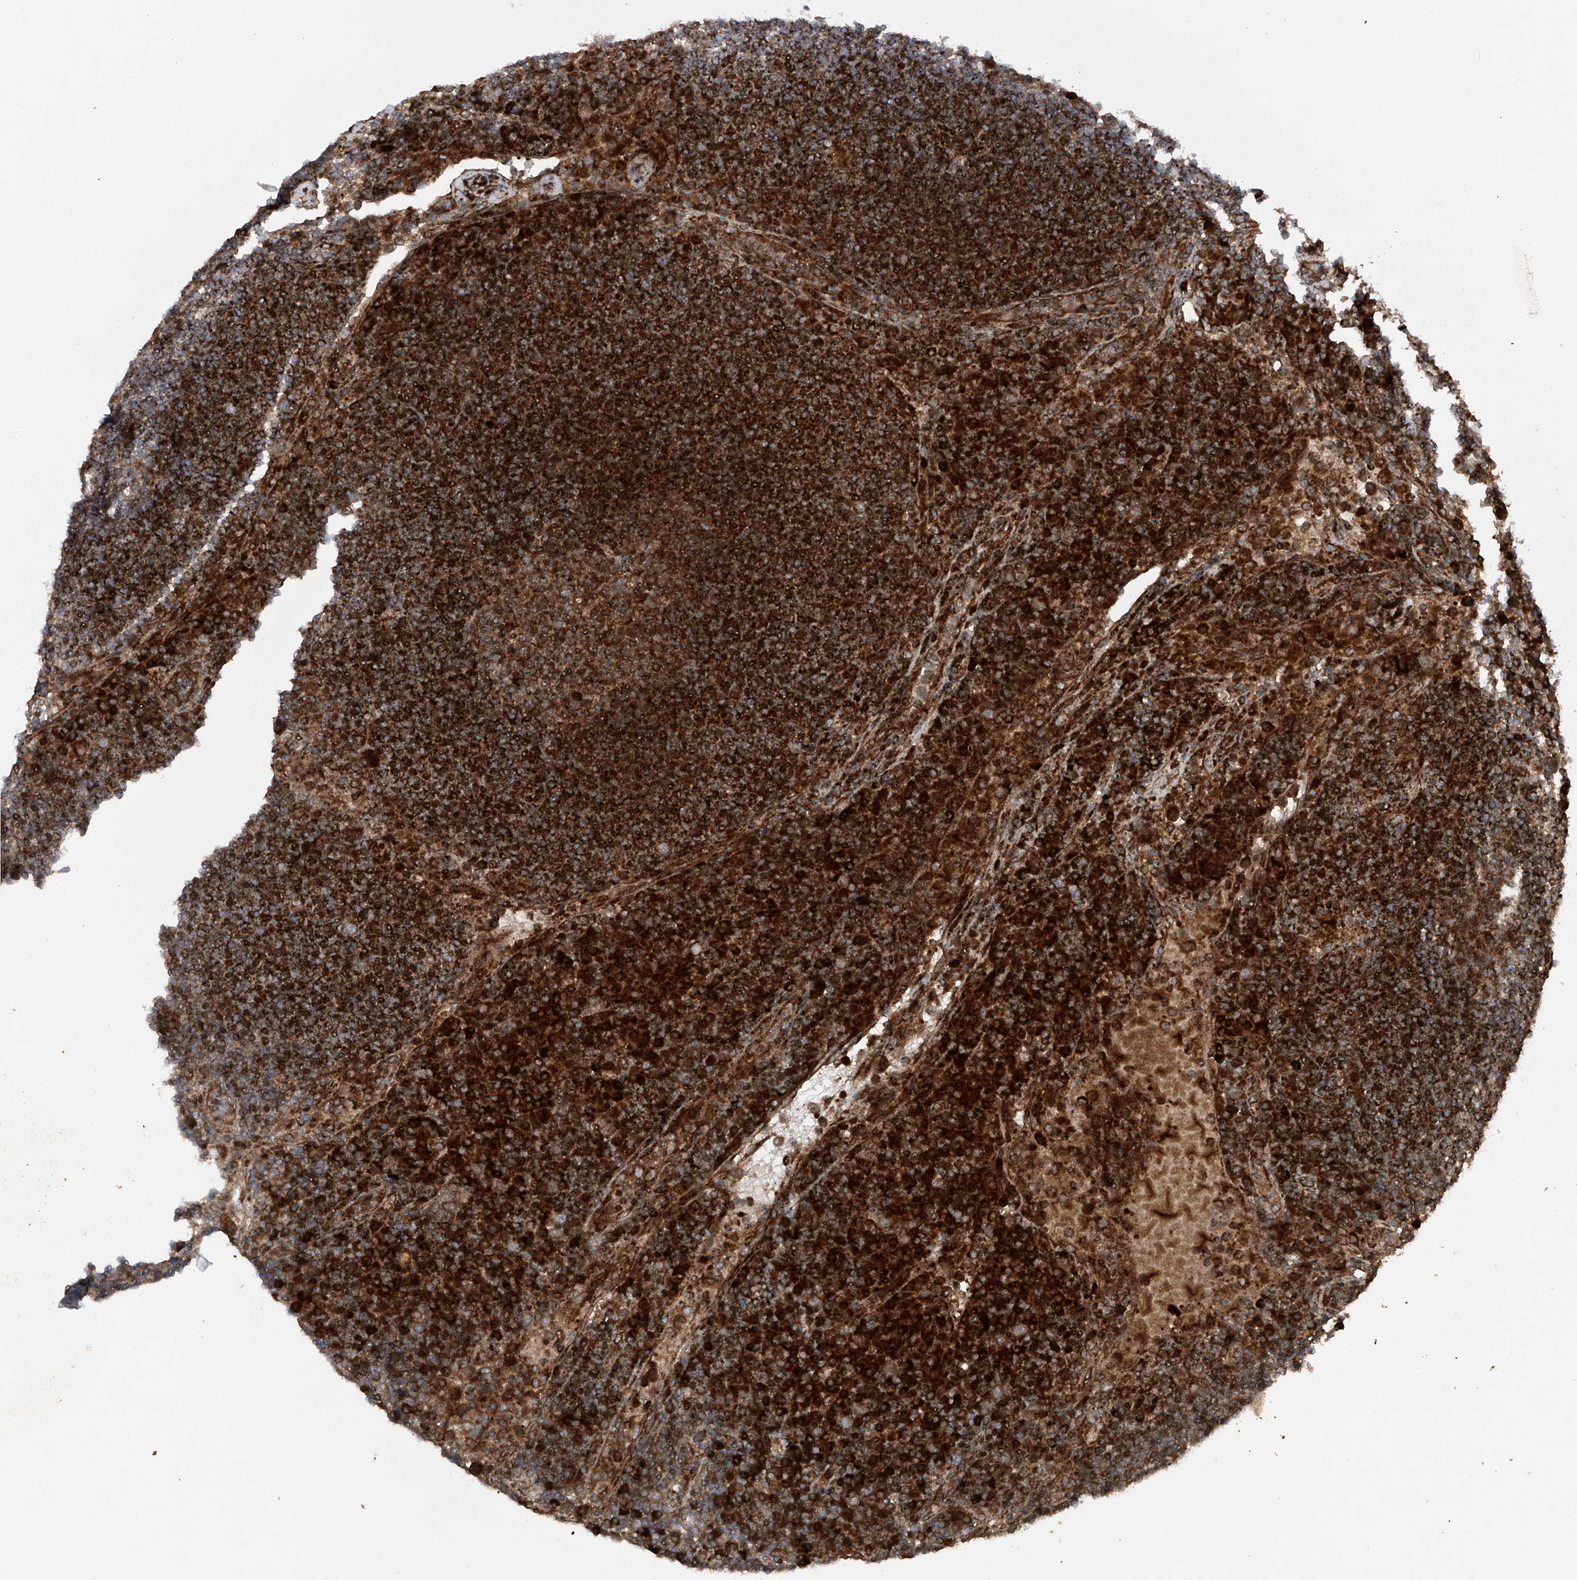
{"staining": {"intensity": "moderate", "quantity": ">75%", "location": "cytoplasmic/membranous"}, "tissue": "lymph node", "cell_type": "Germinal center cells", "image_type": "normal", "snomed": [{"axis": "morphology", "description": "Normal tissue, NOS"}, {"axis": "topography", "description": "Lymph node"}], "caption": "A brown stain shows moderate cytoplasmic/membranous positivity of a protein in germinal center cells of unremarkable lymph node. (IHC, brightfield microscopy, high magnification).", "gene": "DAD1", "patient": {"sex": "female", "age": 53}}